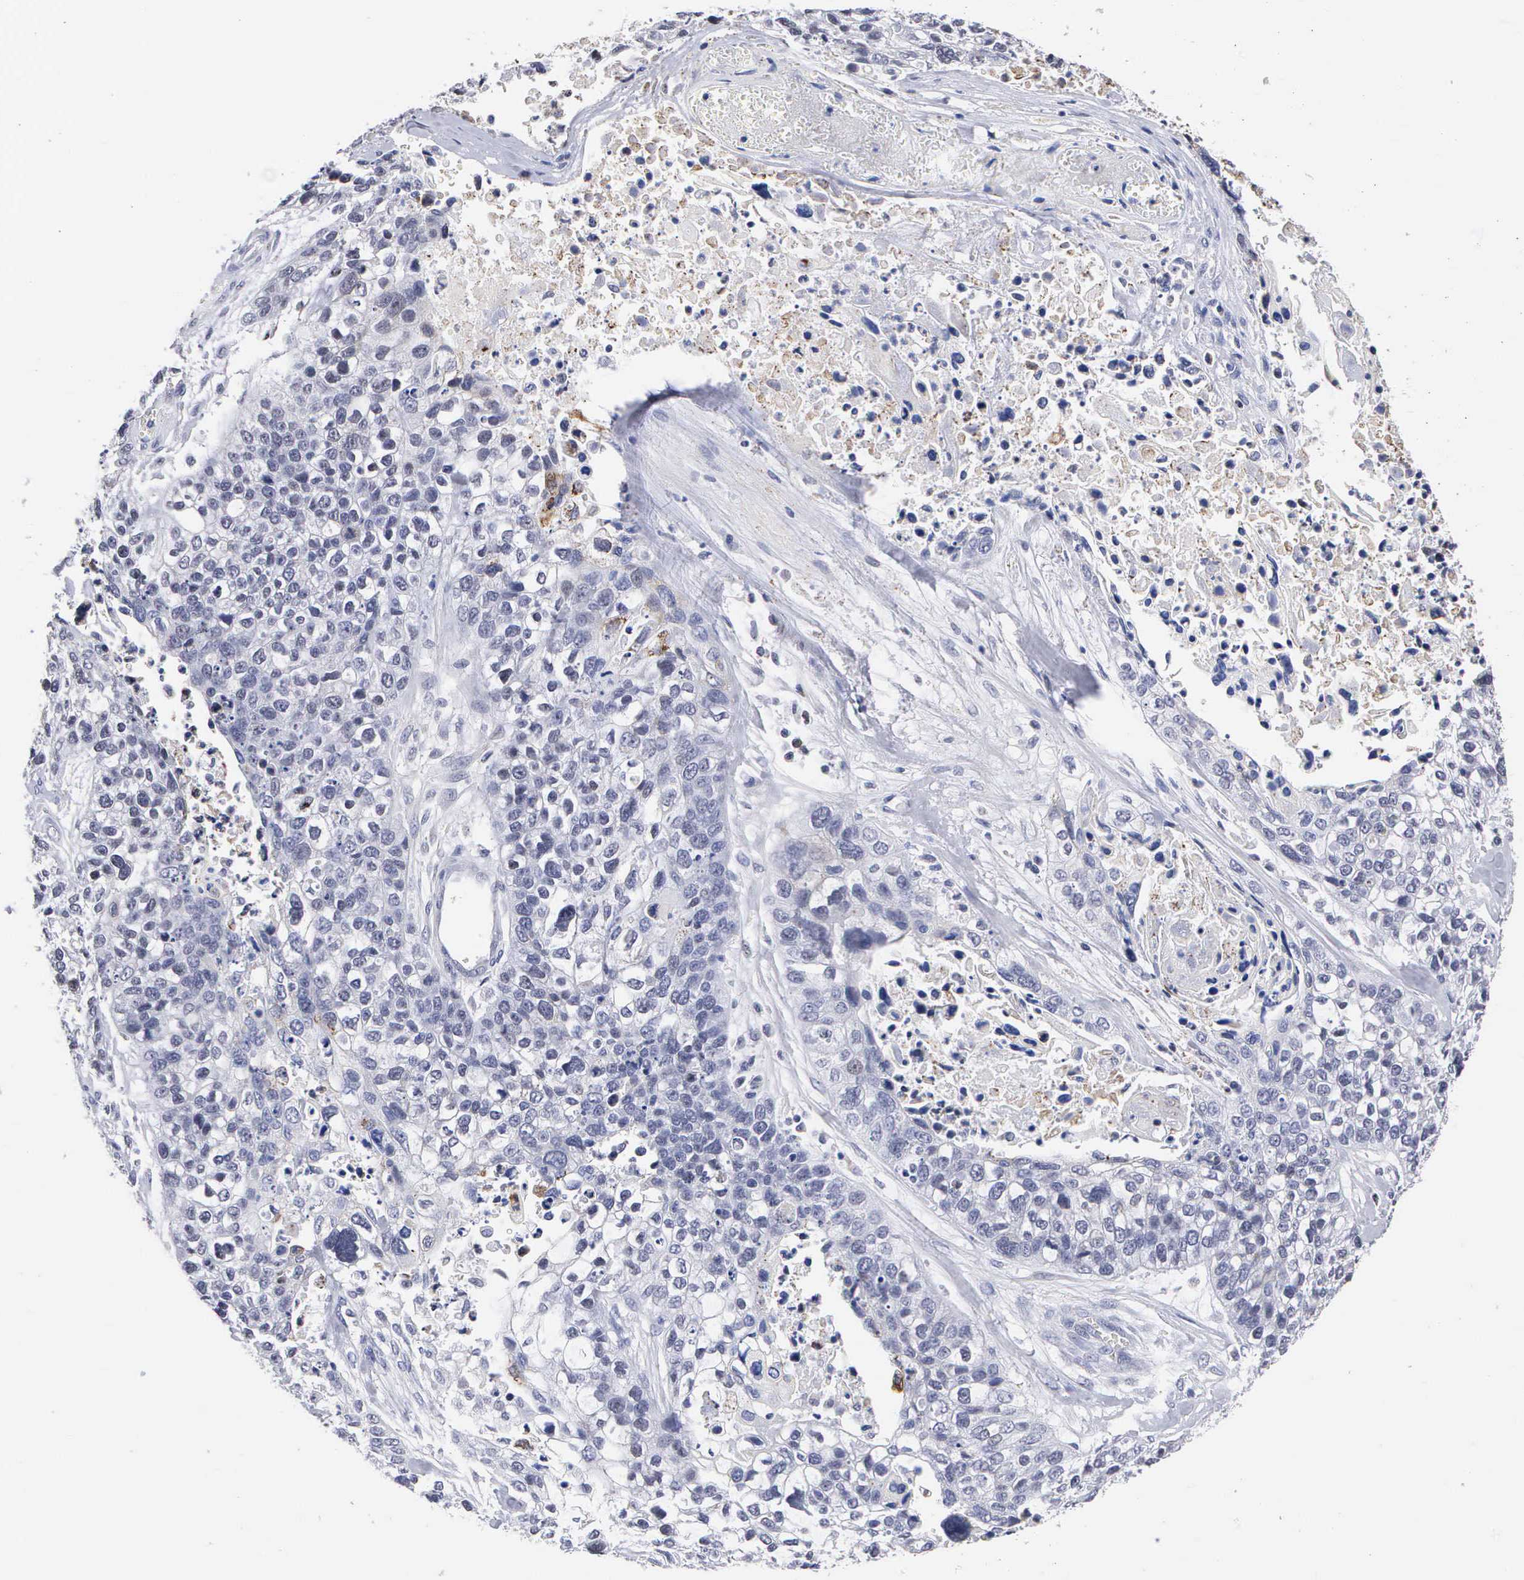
{"staining": {"intensity": "negative", "quantity": "none", "location": "none"}, "tissue": "lung cancer", "cell_type": "Tumor cells", "image_type": "cancer", "snomed": [{"axis": "morphology", "description": "Squamous cell carcinoma, NOS"}, {"axis": "topography", "description": "Lymph node"}, {"axis": "topography", "description": "Lung"}], "caption": "An immunohistochemistry (IHC) photomicrograph of lung cancer is shown. There is no staining in tumor cells of lung cancer.", "gene": "KDM6A", "patient": {"sex": "male", "age": 74}}